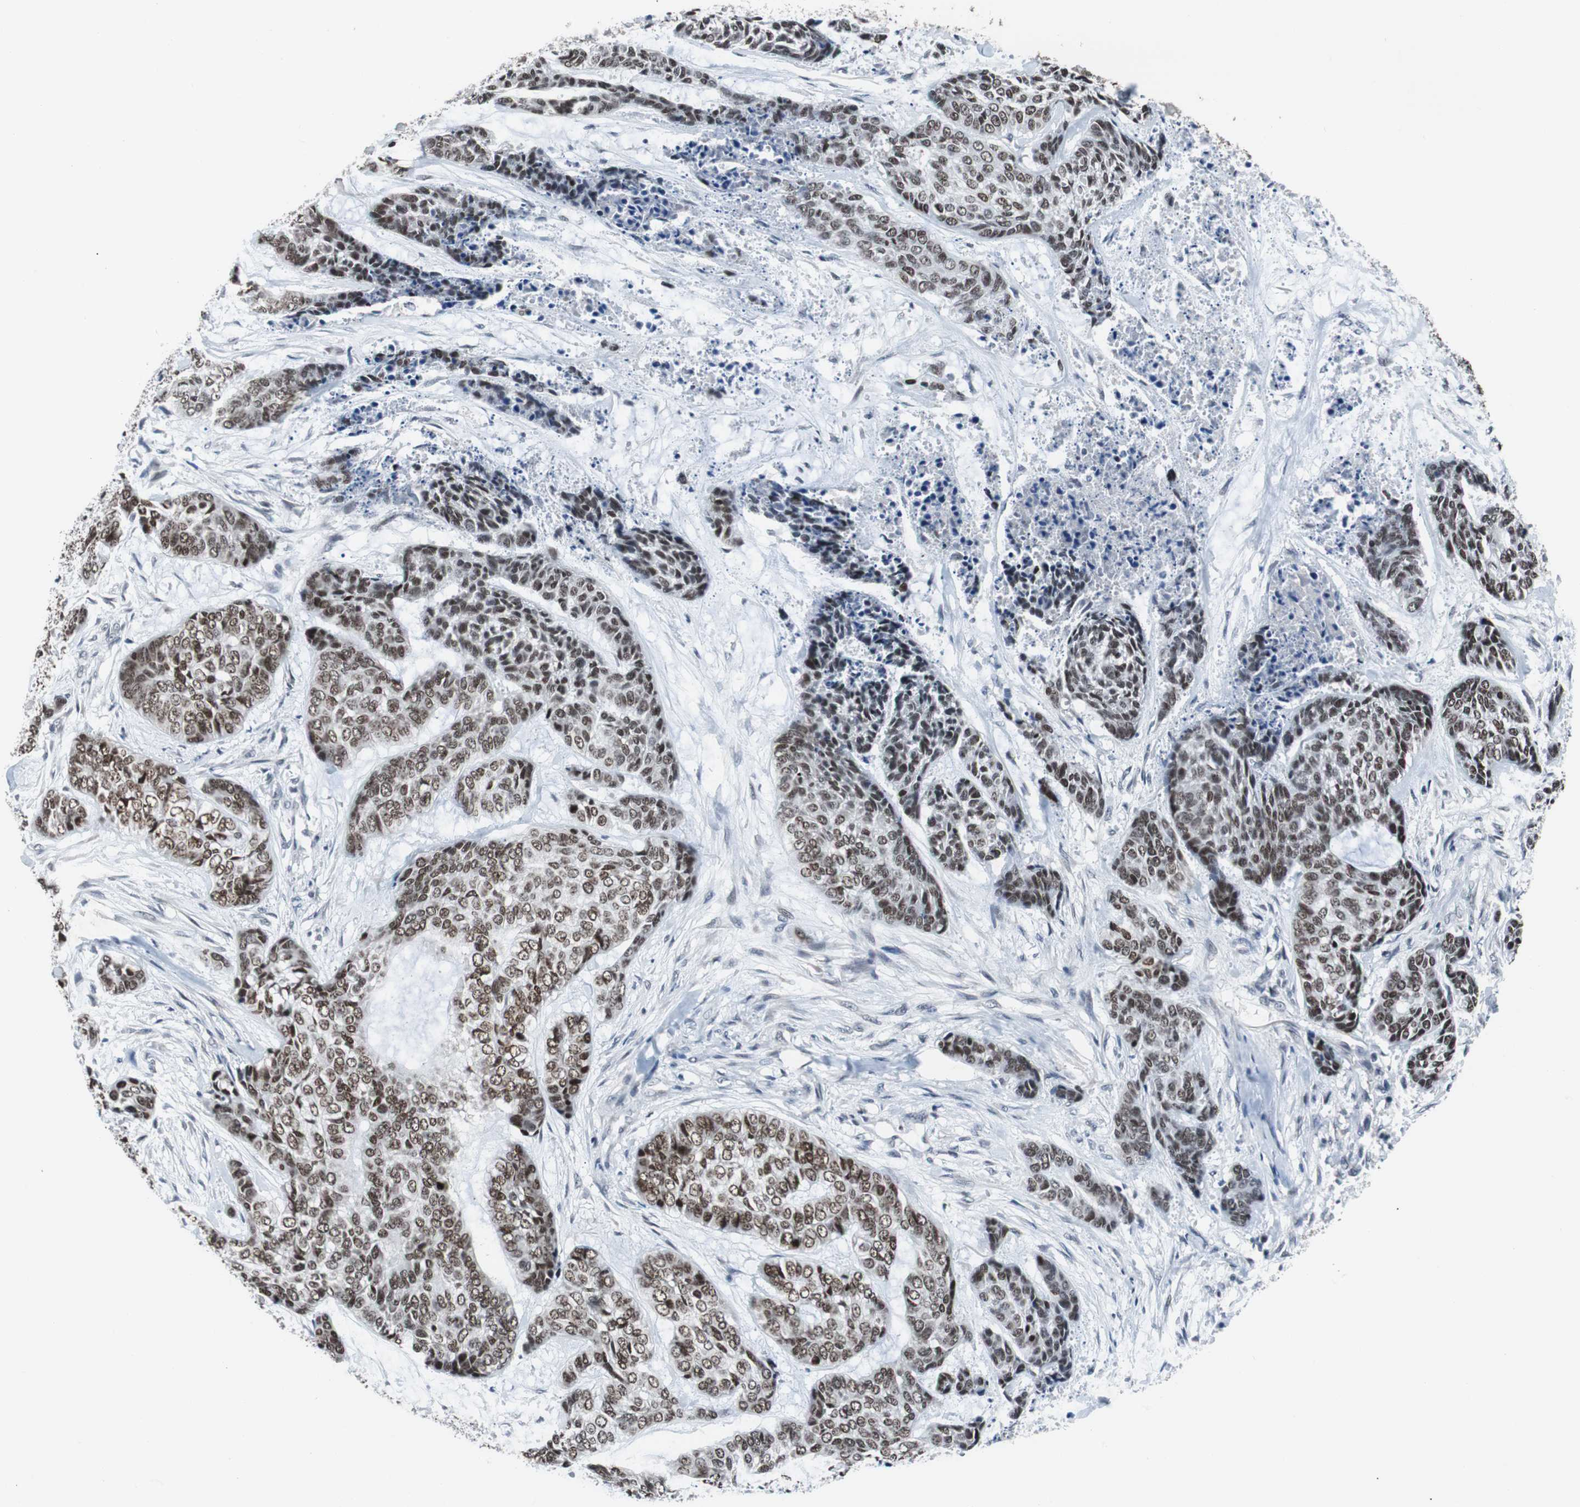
{"staining": {"intensity": "moderate", "quantity": ">75%", "location": "nuclear"}, "tissue": "skin cancer", "cell_type": "Tumor cells", "image_type": "cancer", "snomed": [{"axis": "morphology", "description": "Basal cell carcinoma"}, {"axis": "topography", "description": "Skin"}], "caption": "Immunohistochemistry (IHC) micrograph of skin cancer stained for a protein (brown), which displays medium levels of moderate nuclear expression in approximately >75% of tumor cells.", "gene": "TP63", "patient": {"sex": "female", "age": 64}}